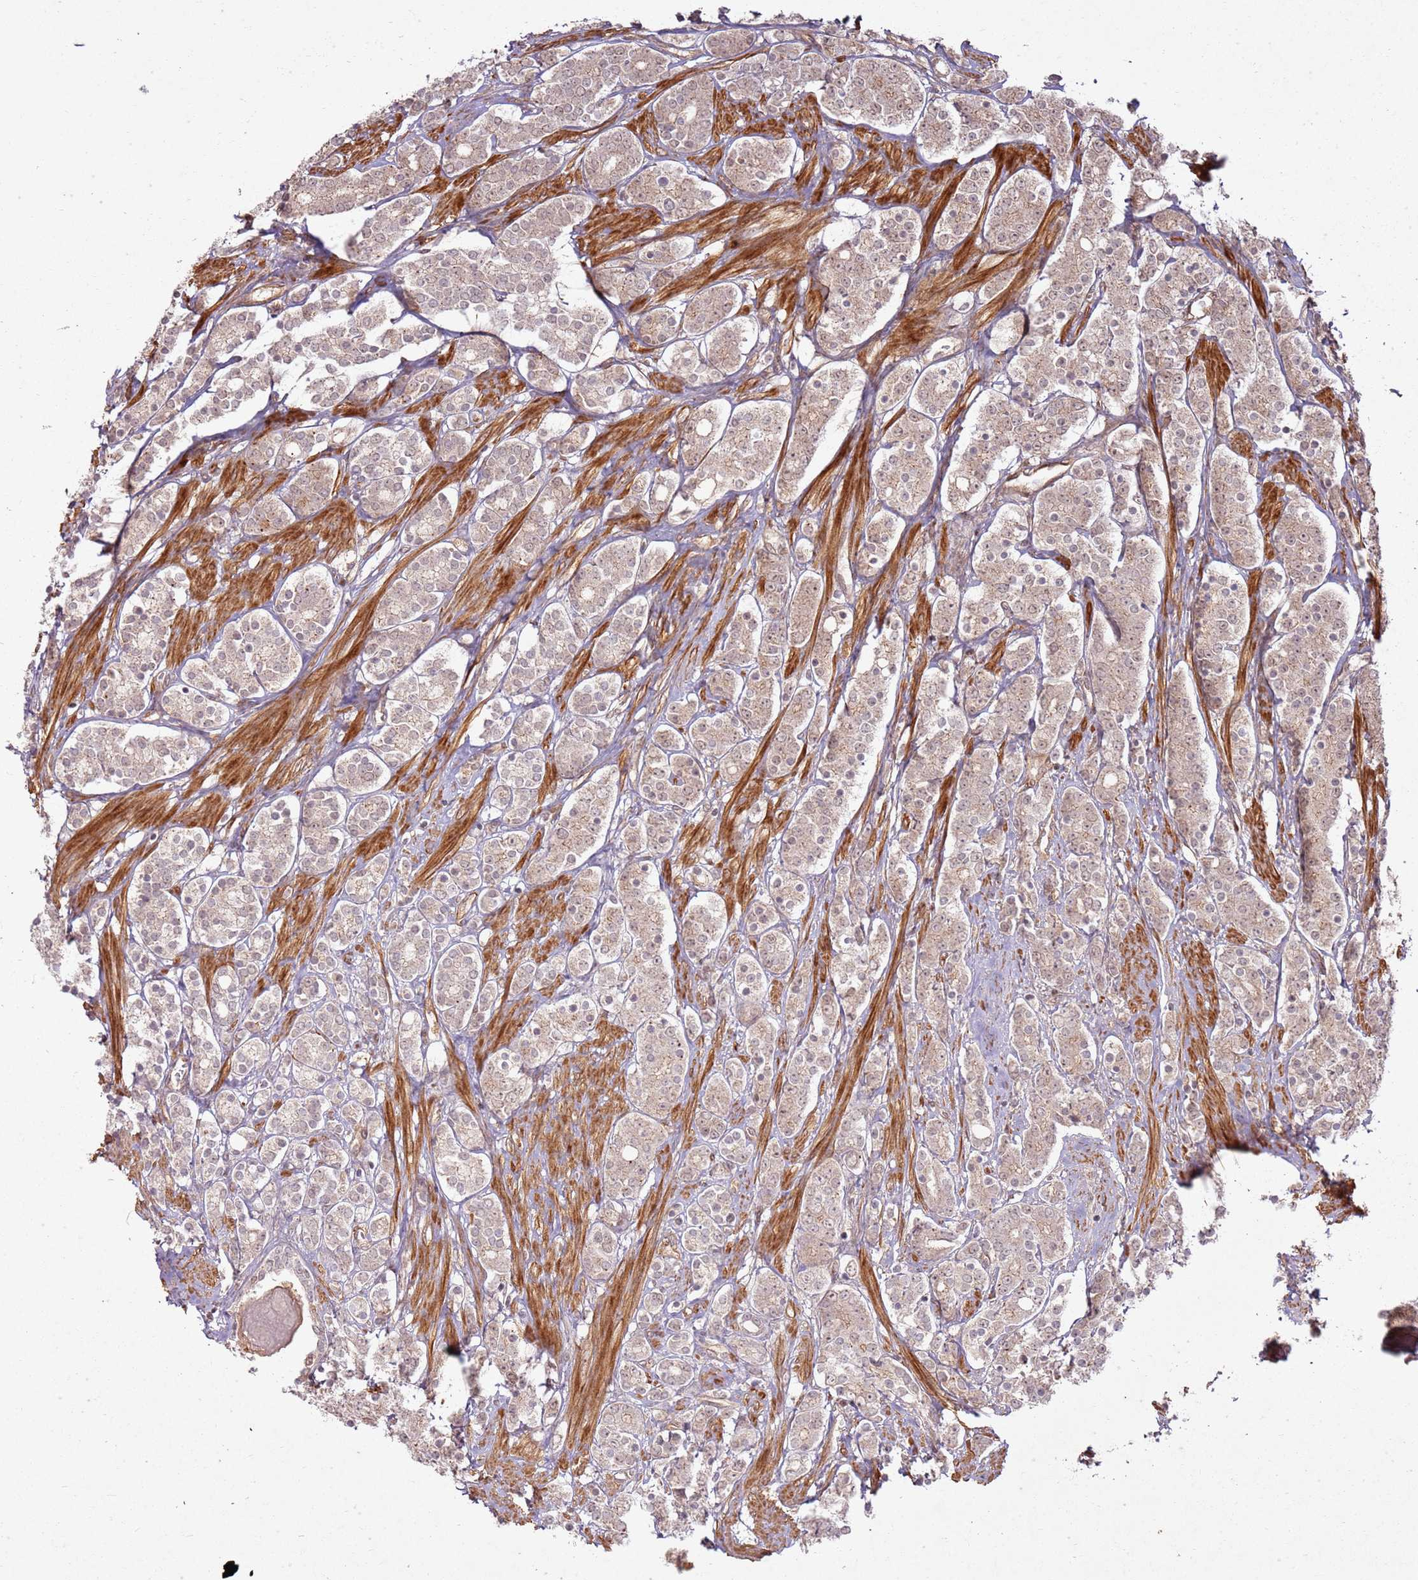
{"staining": {"intensity": "weak", "quantity": ">75%", "location": "cytoplasmic/membranous,nuclear"}, "tissue": "prostate cancer", "cell_type": "Tumor cells", "image_type": "cancer", "snomed": [{"axis": "morphology", "description": "Adenocarcinoma, High grade"}, {"axis": "topography", "description": "Prostate"}], "caption": "Immunohistochemistry (IHC) histopathology image of human adenocarcinoma (high-grade) (prostate) stained for a protein (brown), which shows low levels of weak cytoplasmic/membranous and nuclear expression in about >75% of tumor cells.", "gene": "ZNF623", "patient": {"sex": "male", "age": 62}}